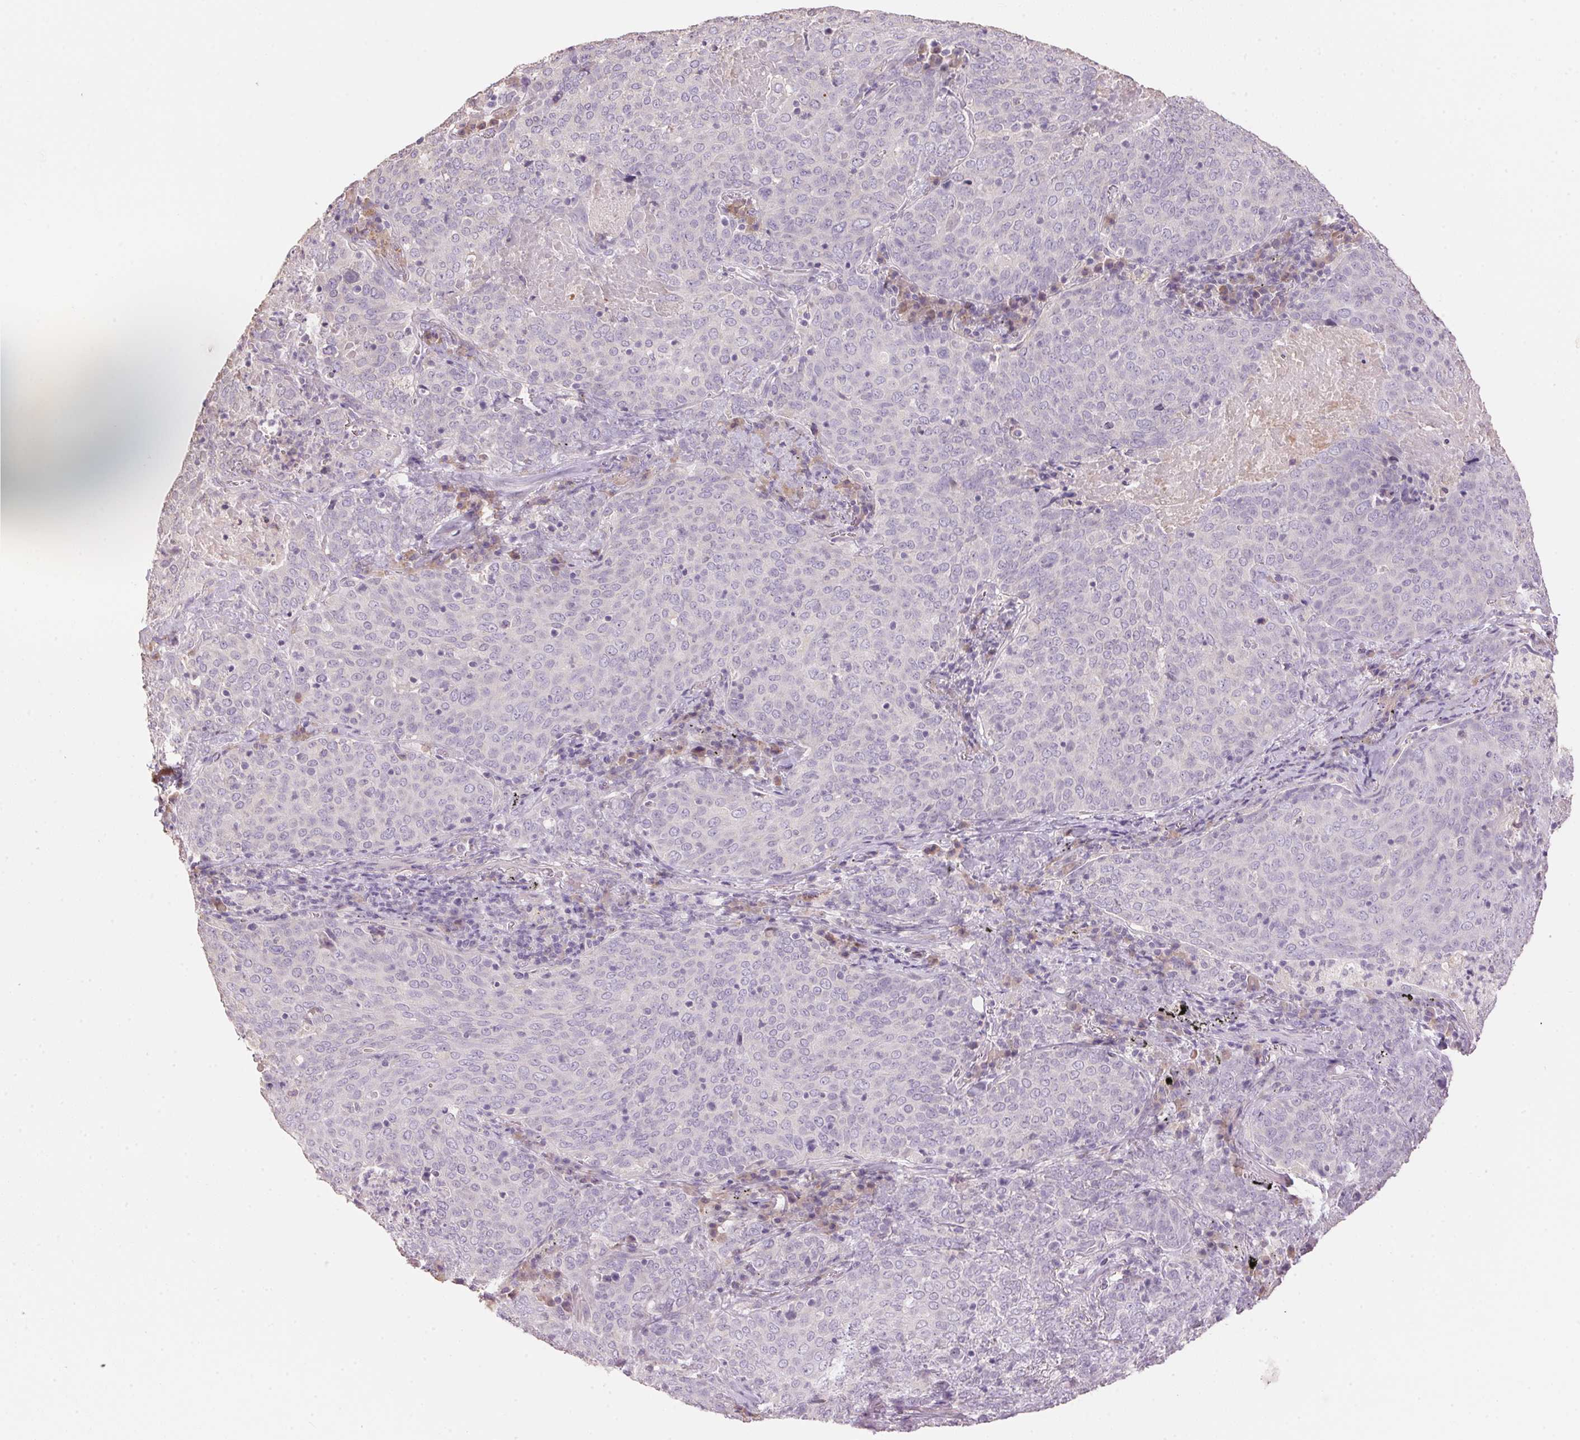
{"staining": {"intensity": "negative", "quantity": "none", "location": "none"}, "tissue": "lung cancer", "cell_type": "Tumor cells", "image_type": "cancer", "snomed": [{"axis": "morphology", "description": "Squamous cell carcinoma, NOS"}, {"axis": "topography", "description": "Lung"}], "caption": "Immunohistochemistry micrograph of neoplastic tissue: lung cancer (squamous cell carcinoma) stained with DAB (3,3'-diaminobenzidine) reveals no significant protein positivity in tumor cells.", "gene": "LYZL6", "patient": {"sex": "male", "age": 82}}